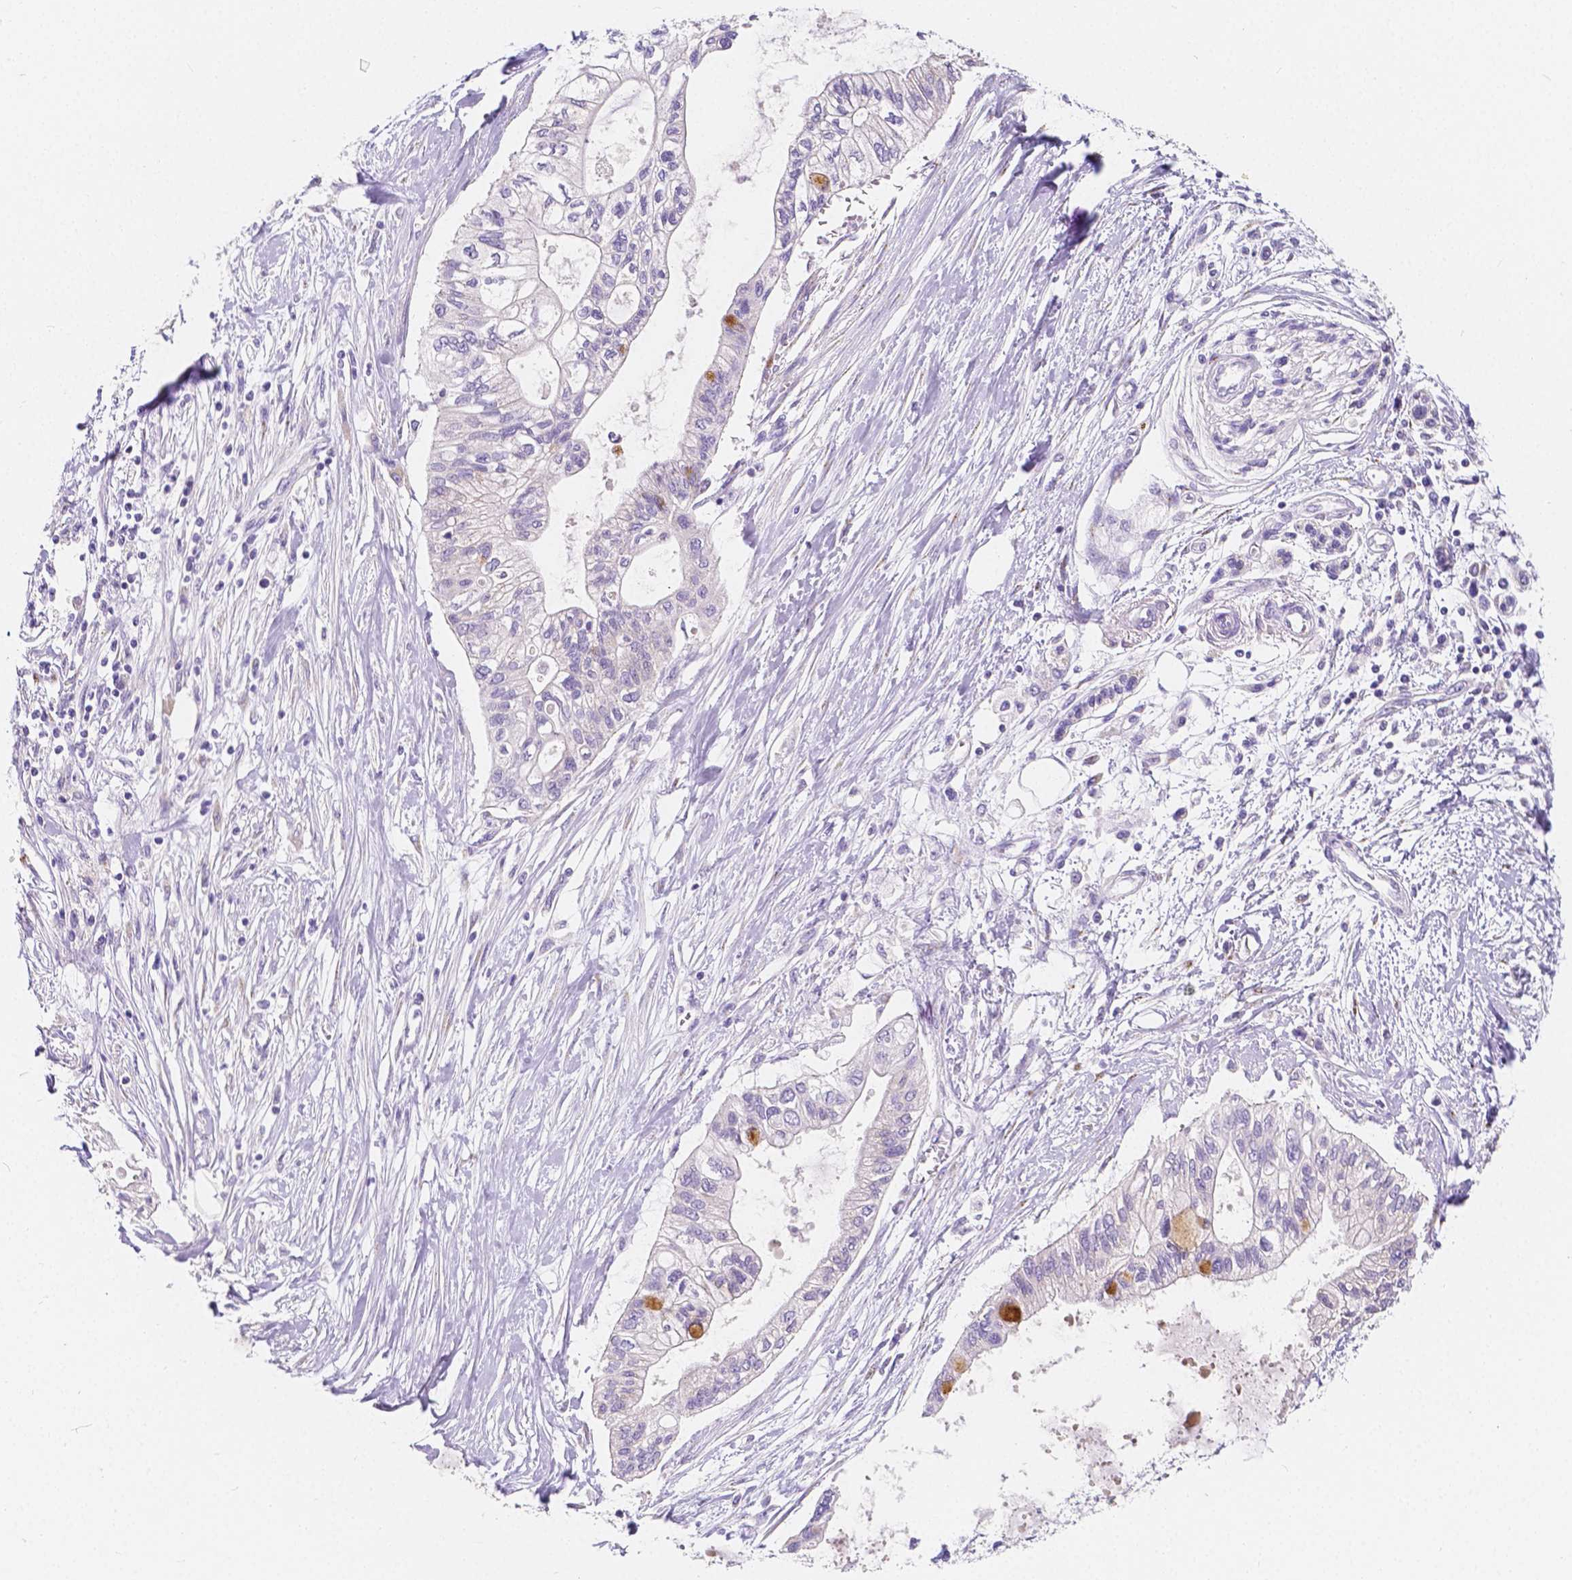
{"staining": {"intensity": "strong", "quantity": "<25%", "location": "cytoplasmic/membranous"}, "tissue": "pancreatic cancer", "cell_type": "Tumor cells", "image_type": "cancer", "snomed": [{"axis": "morphology", "description": "Adenocarcinoma, NOS"}, {"axis": "topography", "description": "Pancreas"}], "caption": "IHC photomicrograph of adenocarcinoma (pancreatic) stained for a protein (brown), which shows medium levels of strong cytoplasmic/membranous expression in about <25% of tumor cells.", "gene": "RNF186", "patient": {"sex": "female", "age": 77}}